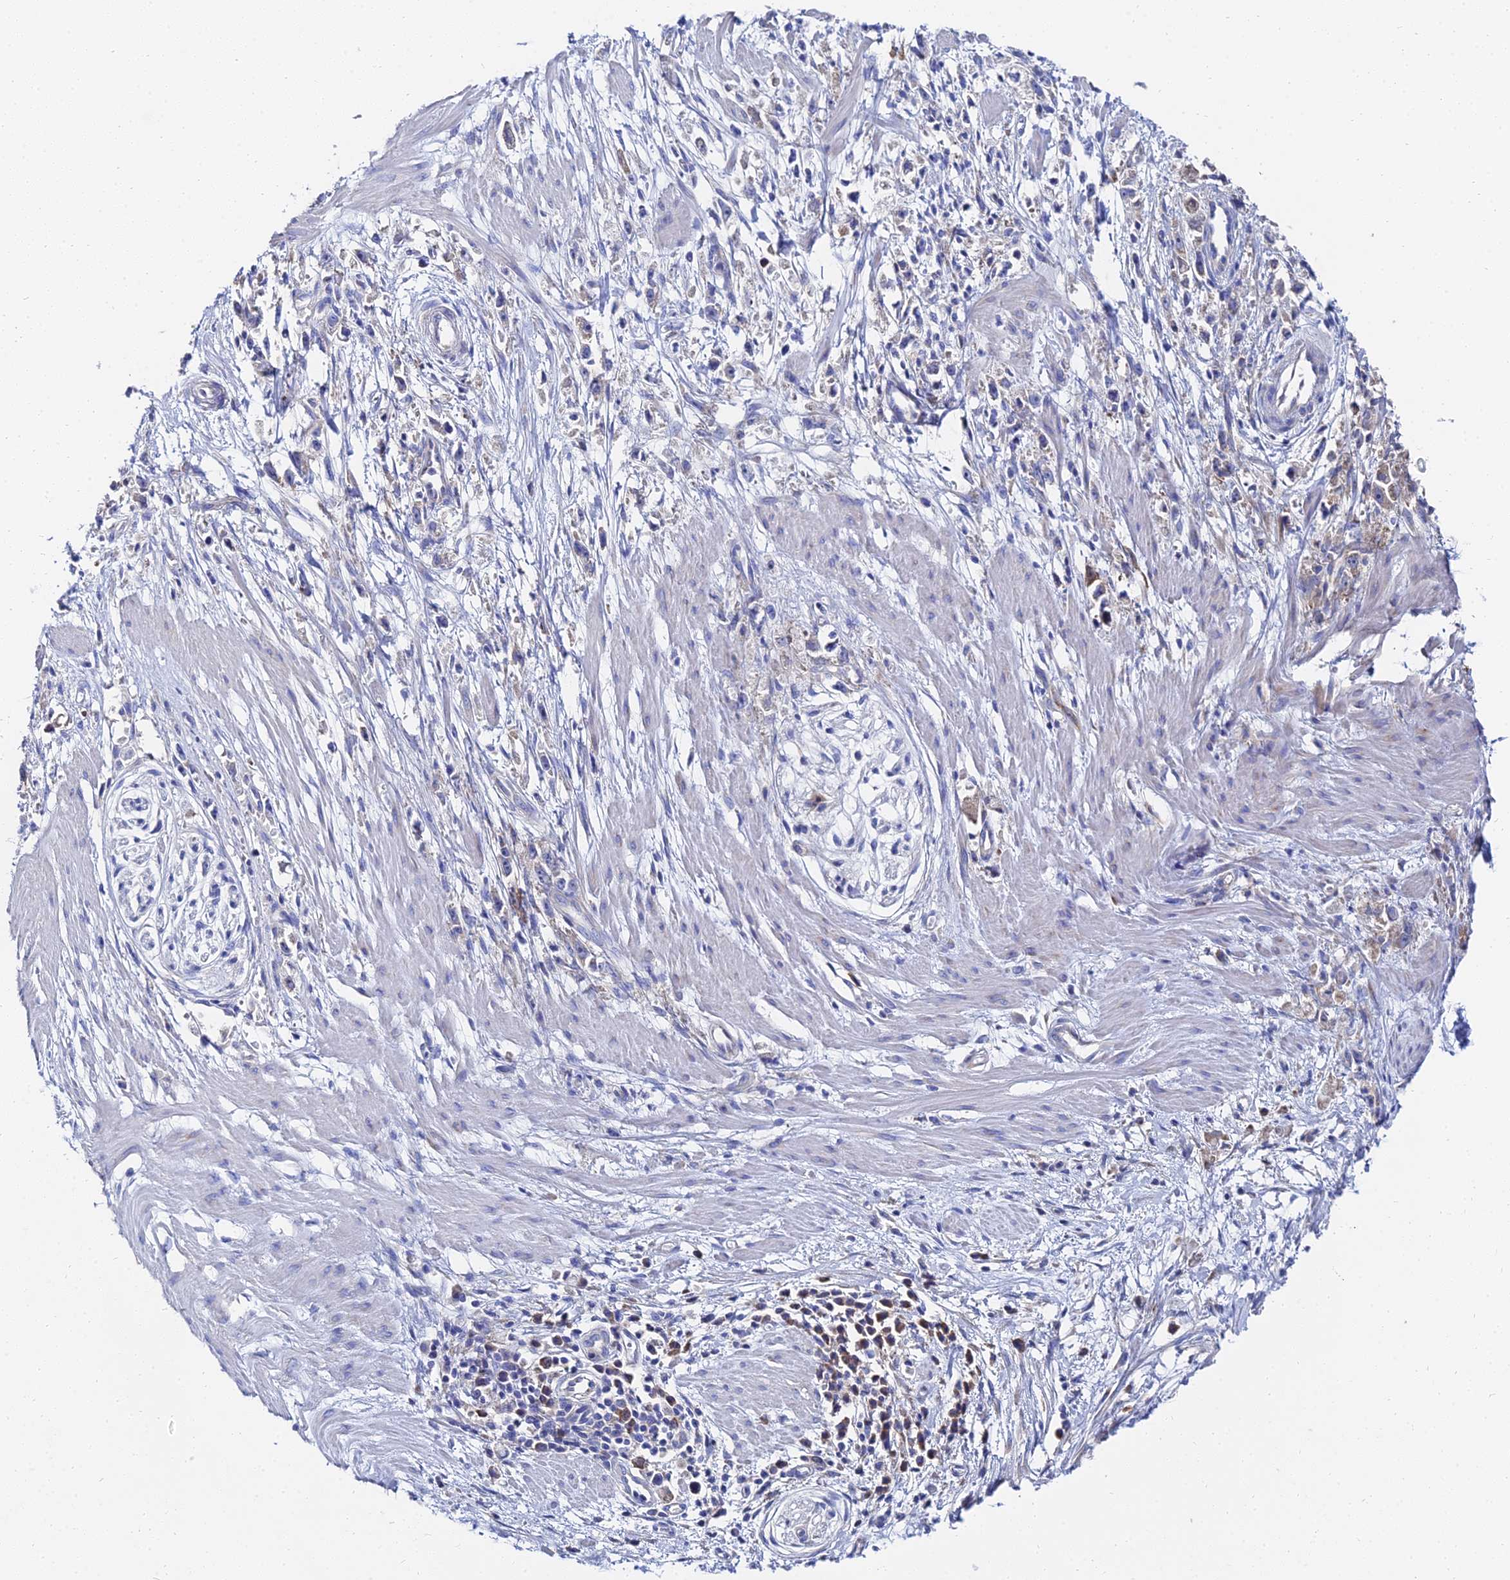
{"staining": {"intensity": "weak", "quantity": "<25%", "location": "cytoplasmic/membranous"}, "tissue": "stomach cancer", "cell_type": "Tumor cells", "image_type": "cancer", "snomed": [{"axis": "morphology", "description": "Adenocarcinoma, NOS"}, {"axis": "topography", "description": "Stomach"}], "caption": "The immunohistochemistry (IHC) micrograph has no significant staining in tumor cells of stomach adenocarcinoma tissue.", "gene": "PTTG1", "patient": {"sex": "female", "age": 59}}